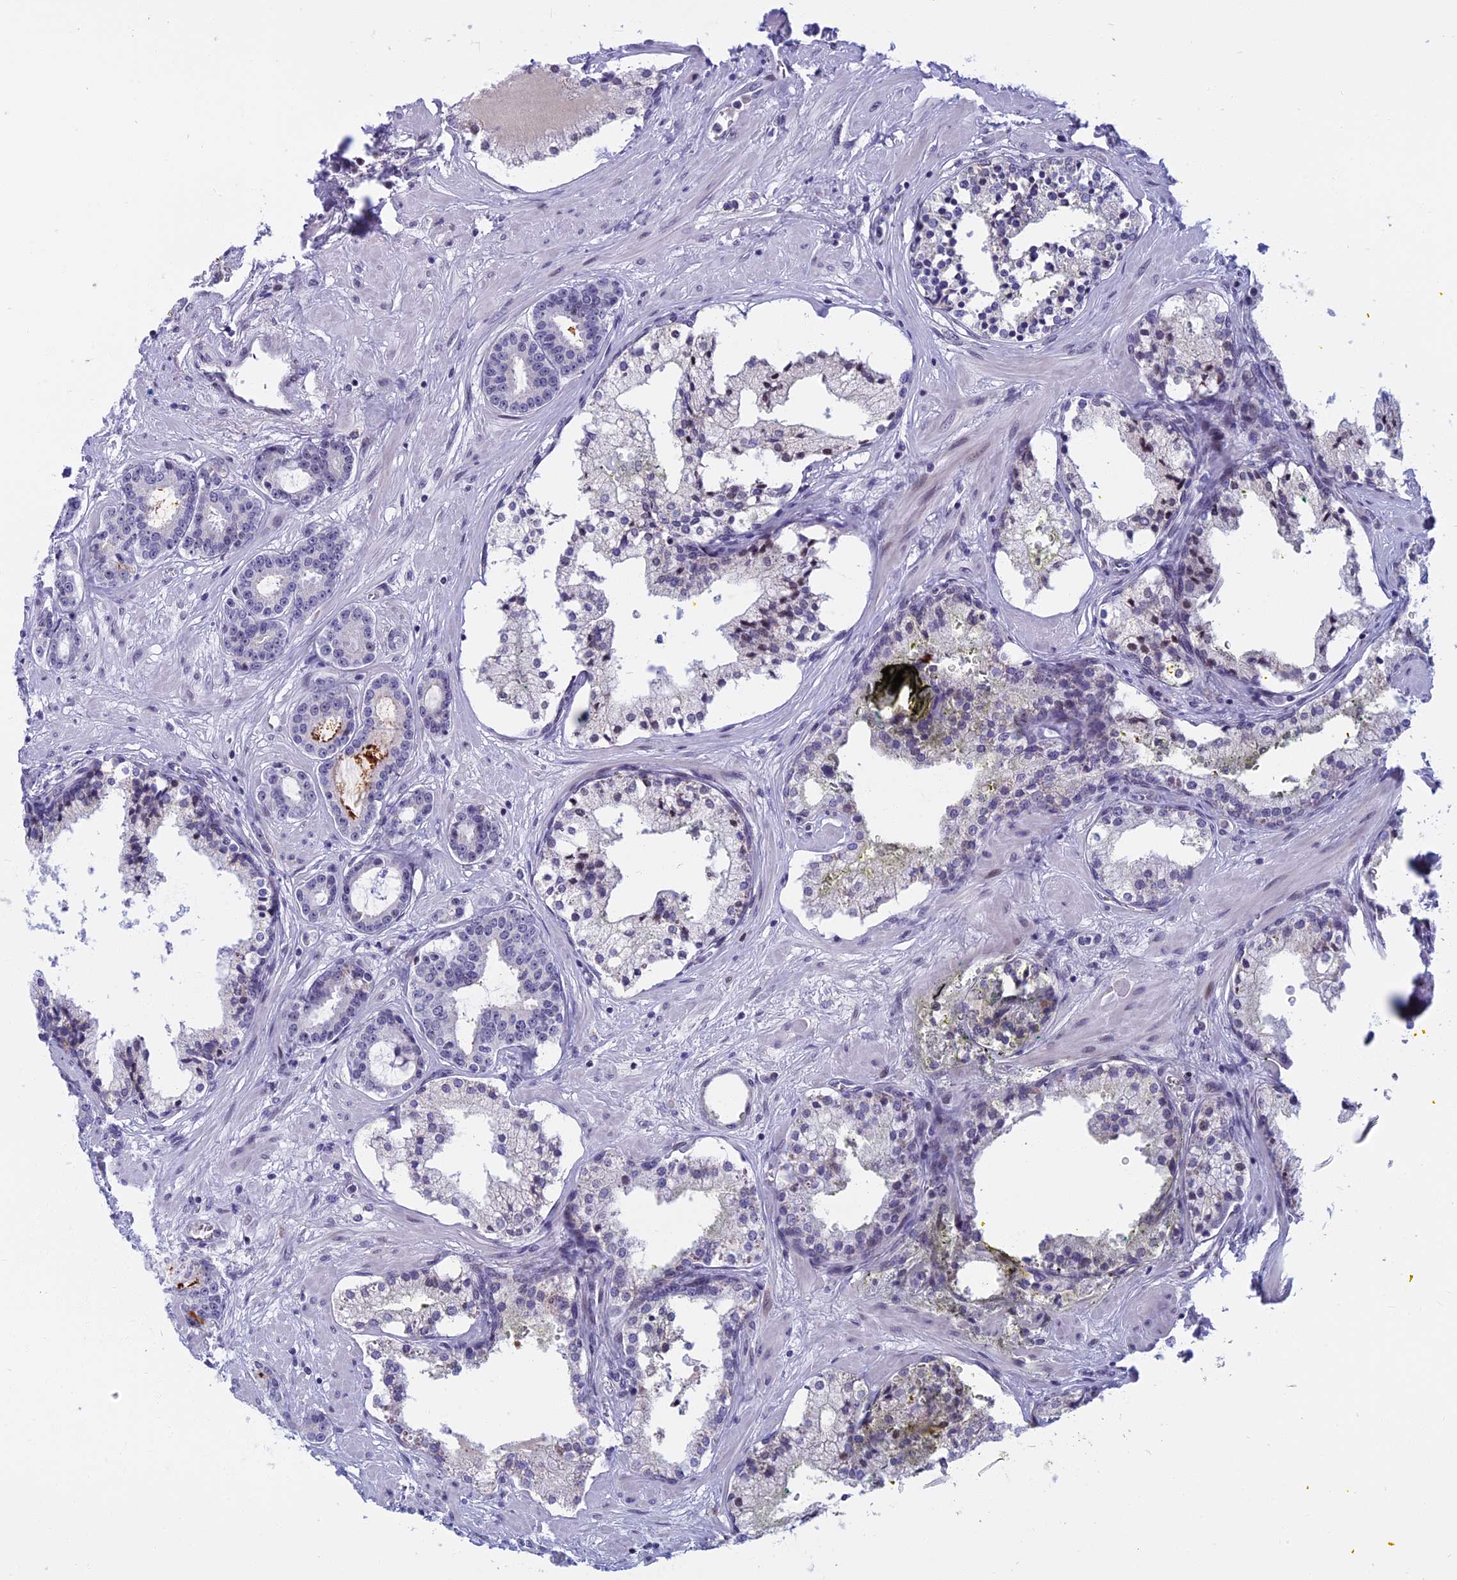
{"staining": {"intensity": "negative", "quantity": "none", "location": "none"}, "tissue": "prostate cancer", "cell_type": "Tumor cells", "image_type": "cancer", "snomed": [{"axis": "morphology", "description": "Adenocarcinoma, High grade"}, {"axis": "topography", "description": "Prostate"}], "caption": "This is a photomicrograph of IHC staining of prostate cancer (high-grade adenocarcinoma), which shows no positivity in tumor cells. (DAB IHC, high magnification).", "gene": "CDC7", "patient": {"sex": "male", "age": 58}}